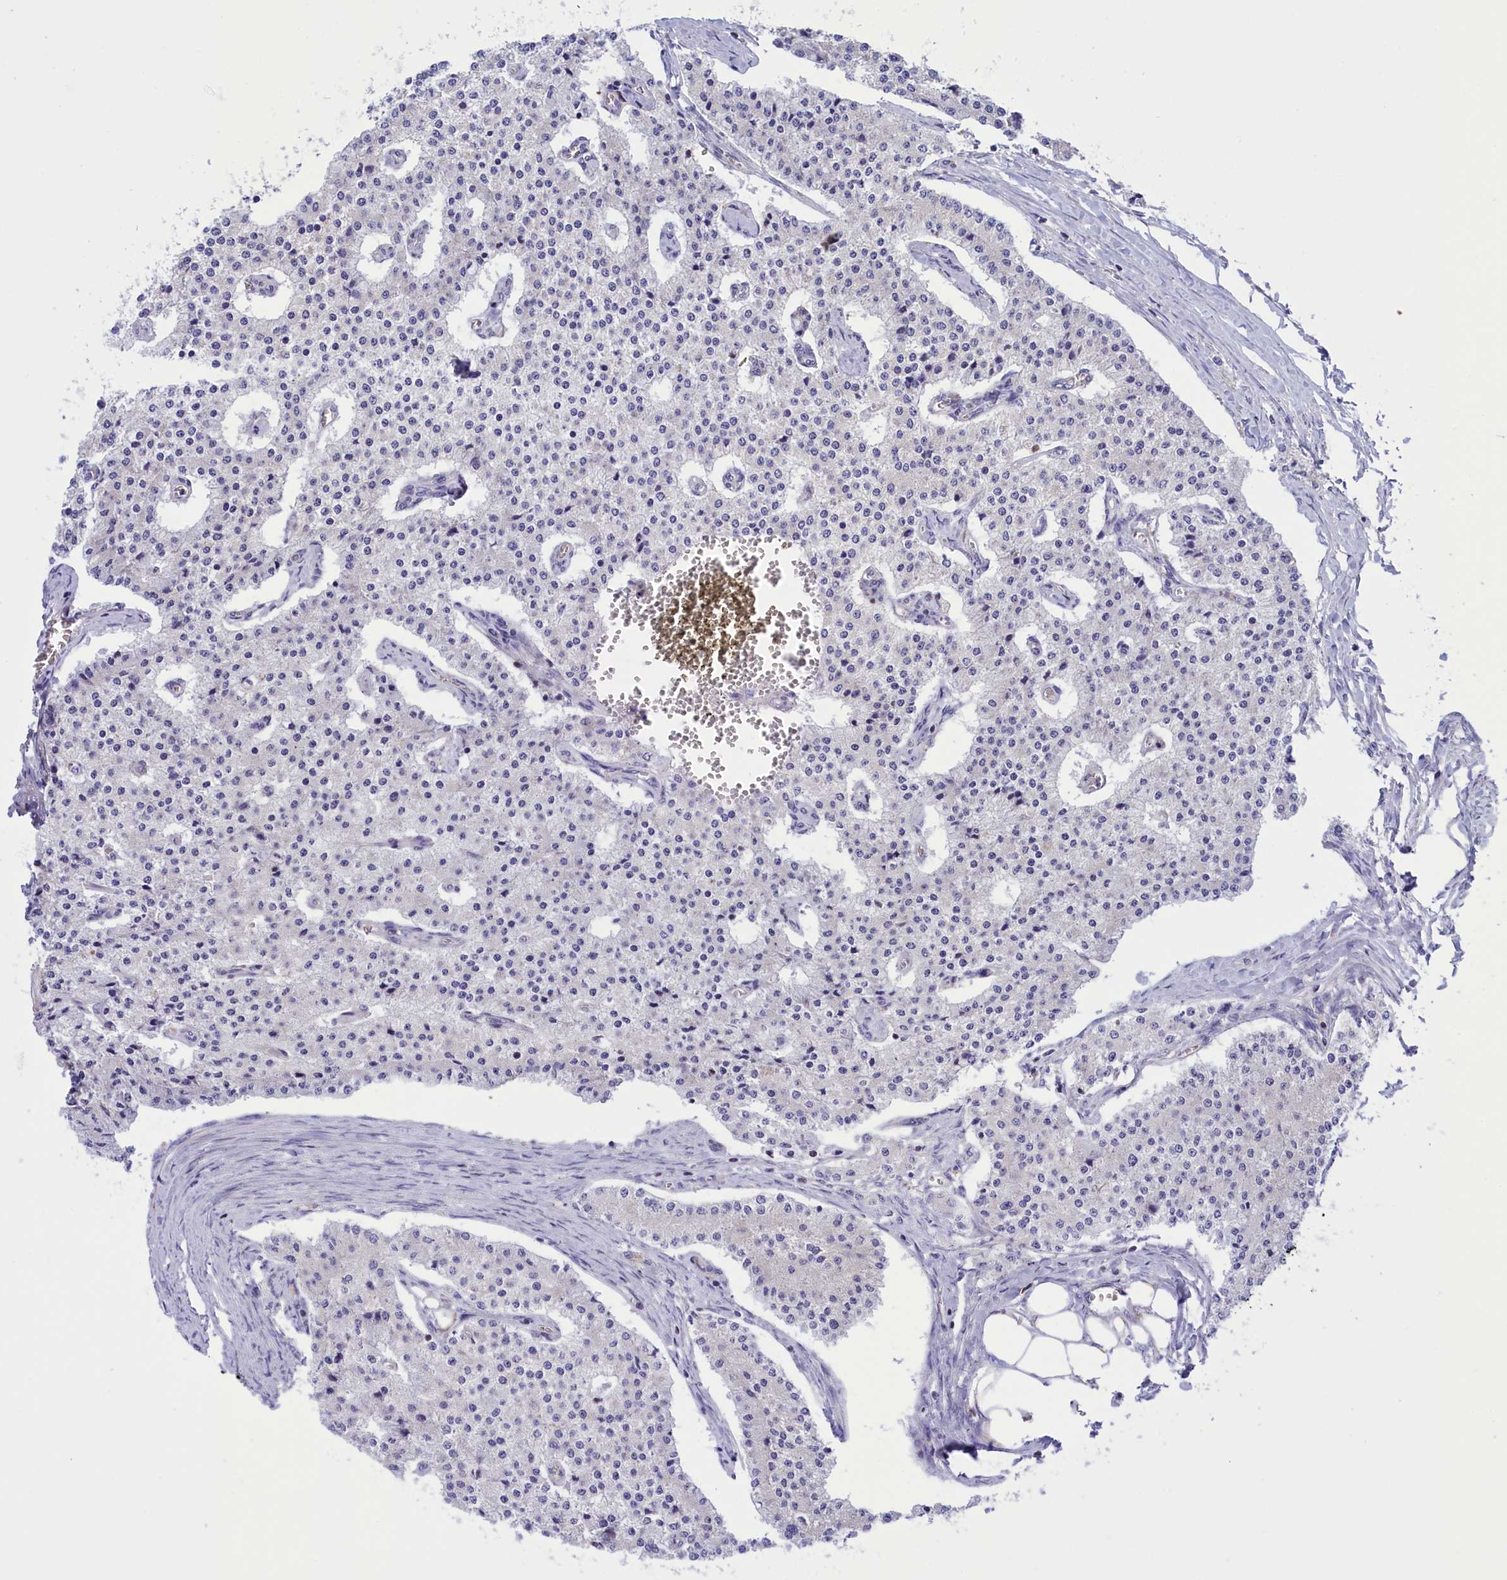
{"staining": {"intensity": "negative", "quantity": "none", "location": "none"}, "tissue": "carcinoid", "cell_type": "Tumor cells", "image_type": "cancer", "snomed": [{"axis": "morphology", "description": "Carcinoid, malignant, NOS"}, {"axis": "topography", "description": "Colon"}], "caption": "Tumor cells are negative for brown protein staining in malignant carcinoid.", "gene": "CORO7-PAM16", "patient": {"sex": "female", "age": 52}}